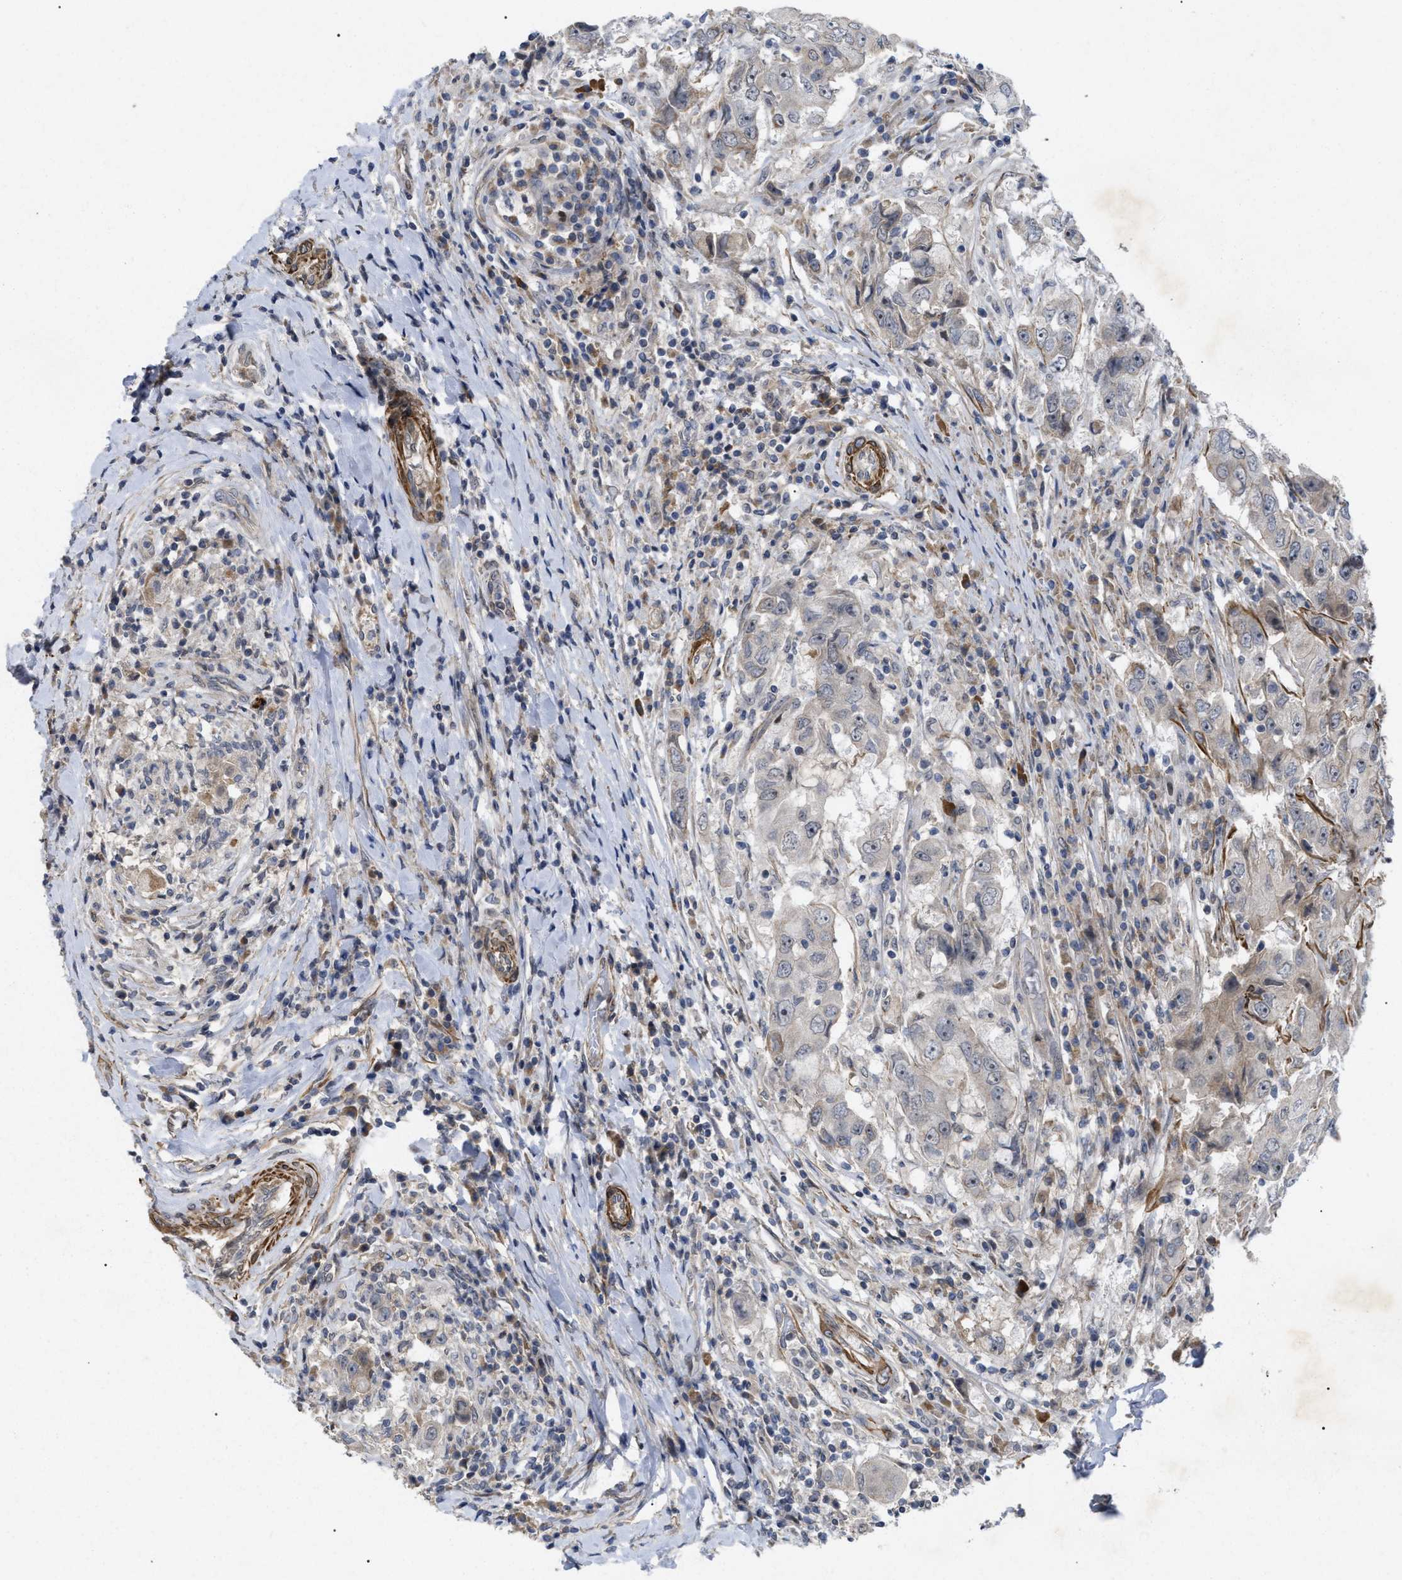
{"staining": {"intensity": "negative", "quantity": "none", "location": "none"}, "tissue": "breast cancer", "cell_type": "Tumor cells", "image_type": "cancer", "snomed": [{"axis": "morphology", "description": "Duct carcinoma"}, {"axis": "topography", "description": "Breast"}], "caption": "A high-resolution micrograph shows immunohistochemistry staining of breast cancer (invasive ductal carcinoma), which exhibits no significant positivity in tumor cells.", "gene": "ST6GALNAC6", "patient": {"sex": "female", "age": 27}}